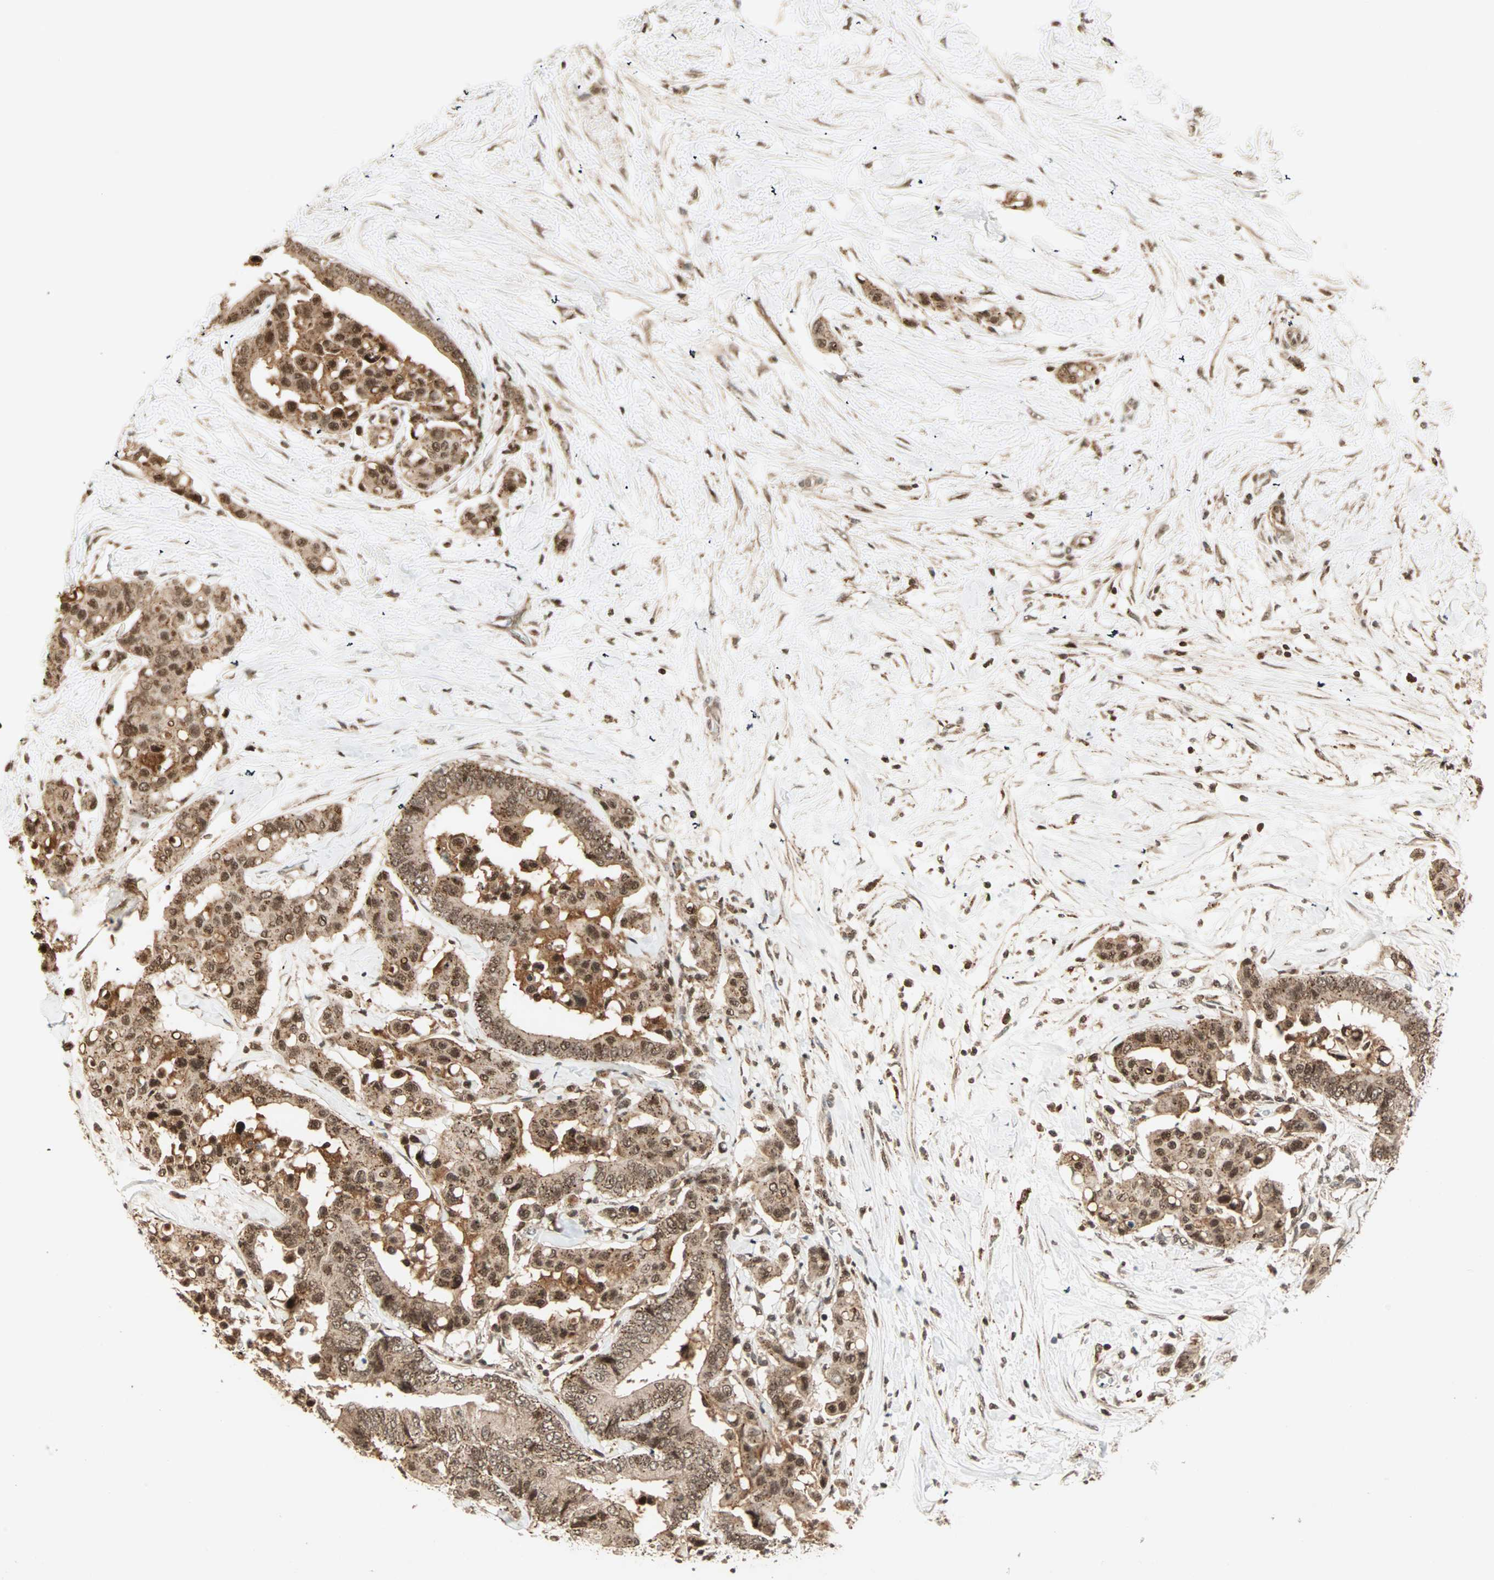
{"staining": {"intensity": "moderate", "quantity": ">75%", "location": "cytoplasmic/membranous,nuclear"}, "tissue": "colorectal cancer", "cell_type": "Tumor cells", "image_type": "cancer", "snomed": [{"axis": "morphology", "description": "Normal tissue, NOS"}, {"axis": "morphology", "description": "Adenocarcinoma, NOS"}, {"axis": "topography", "description": "Colon"}], "caption": "Colorectal cancer (adenocarcinoma) stained for a protein exhibits moderate cytoplasmic/membranous and nuclear positivity in tumor cells. (Stains: DAB (3,3'-diaminobenzidine) in brown, nuclei in blue, Microscopy: brightfield microscopy at high magnification).", "gene": "ZBED9", "patient": {"sex": "male", "age": 82}}